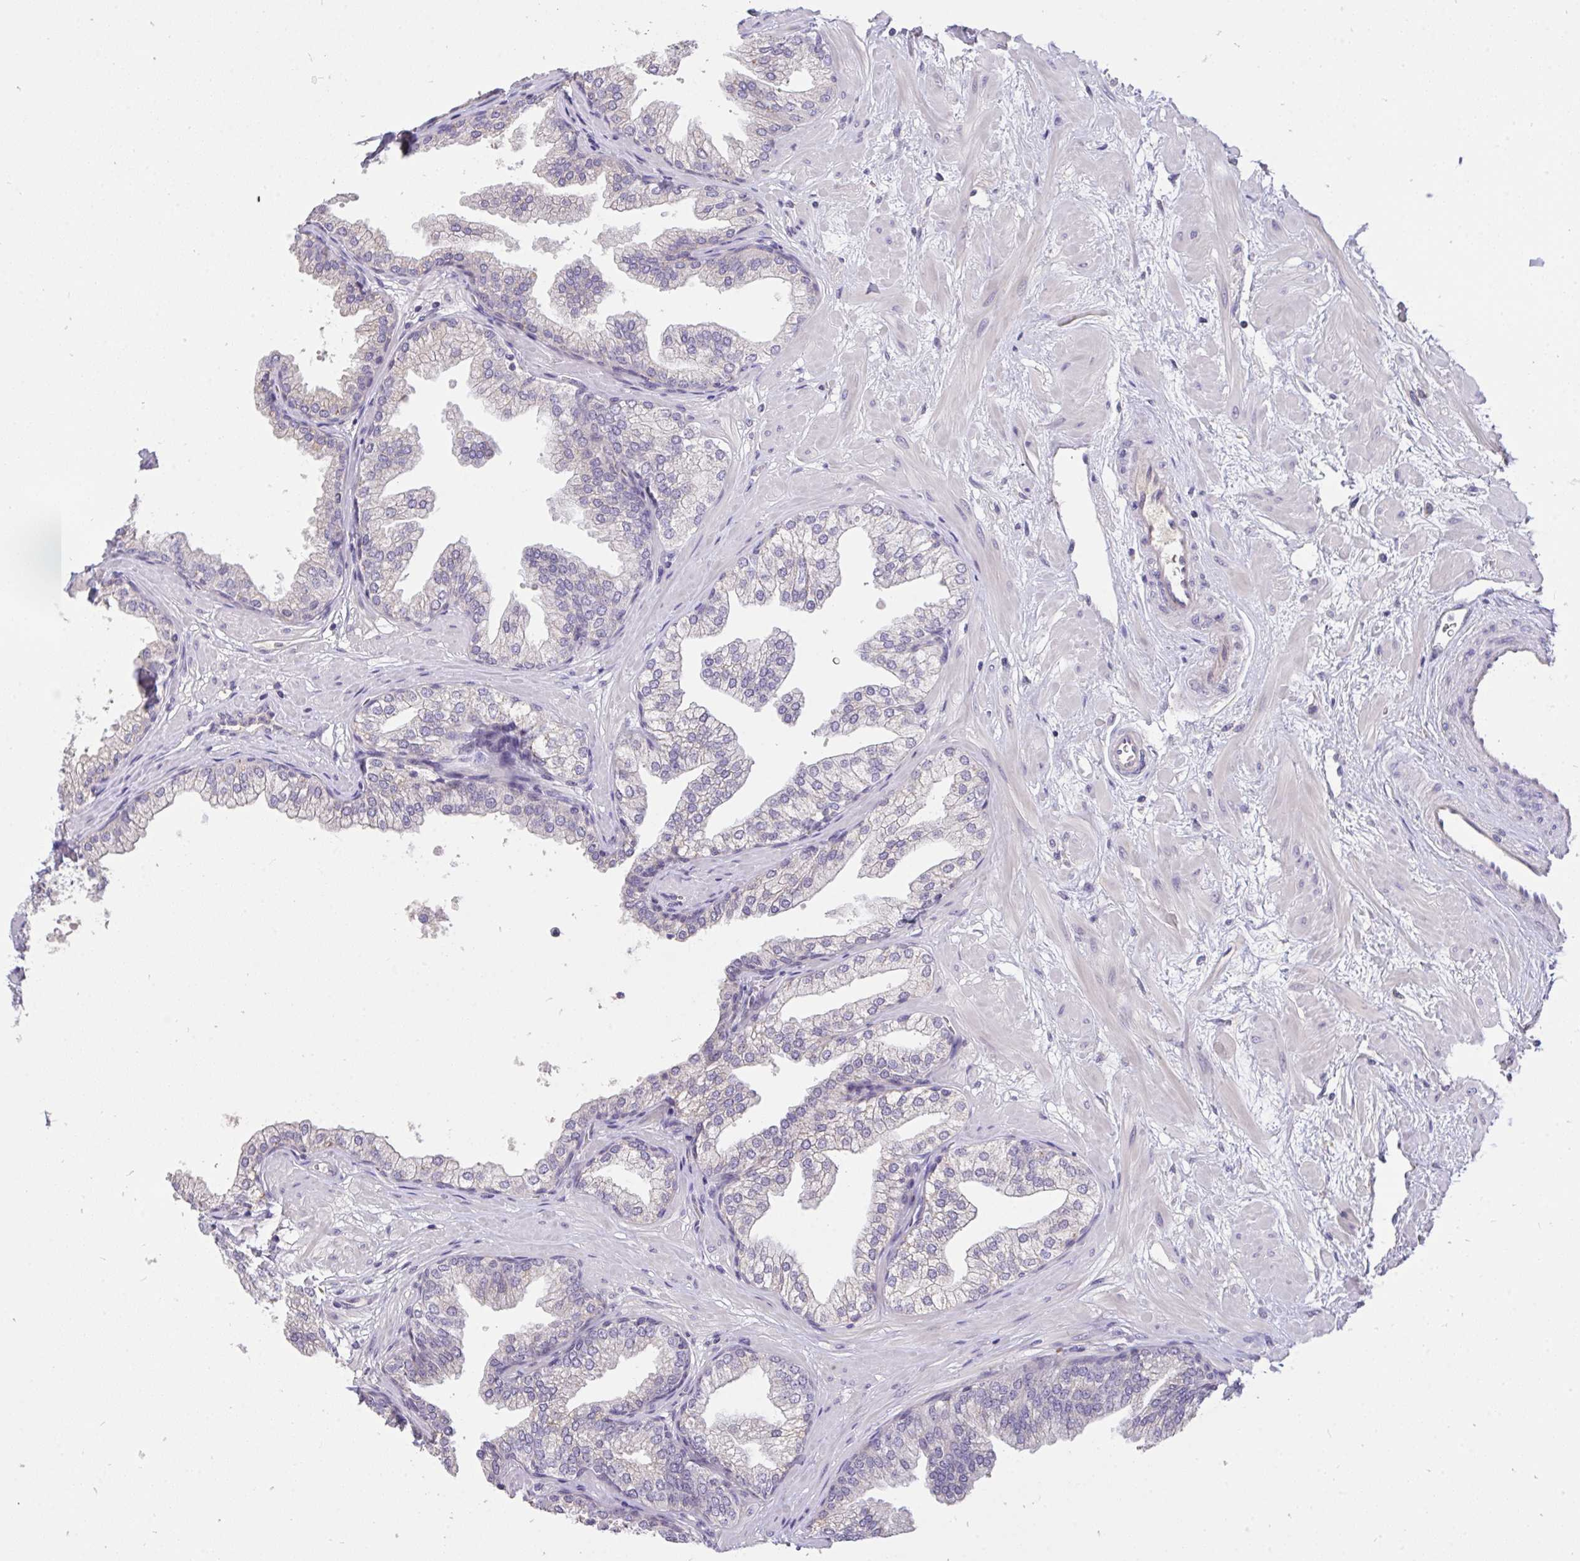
{"staining": {"intensity": "strong", "quantity": "<25%", "location": "cytoplasmic/membranous"}, "tissue": "prostate", "cell_type": "Glandular cells", "image_type": "normal", "snomed": [{"axis": "morphology", "description": "Normal tissue, NOS"}, {"axis": "topography", "description": "Prostate"}], "caption": "This is a histology image of immunohistochemistry staining of unremarkable prostate, which shows strong expression in the cytoplasmic/membranous of glandular cells.", "gene": "C19orf54", "patient": {"sex": "male", "age": 37}}